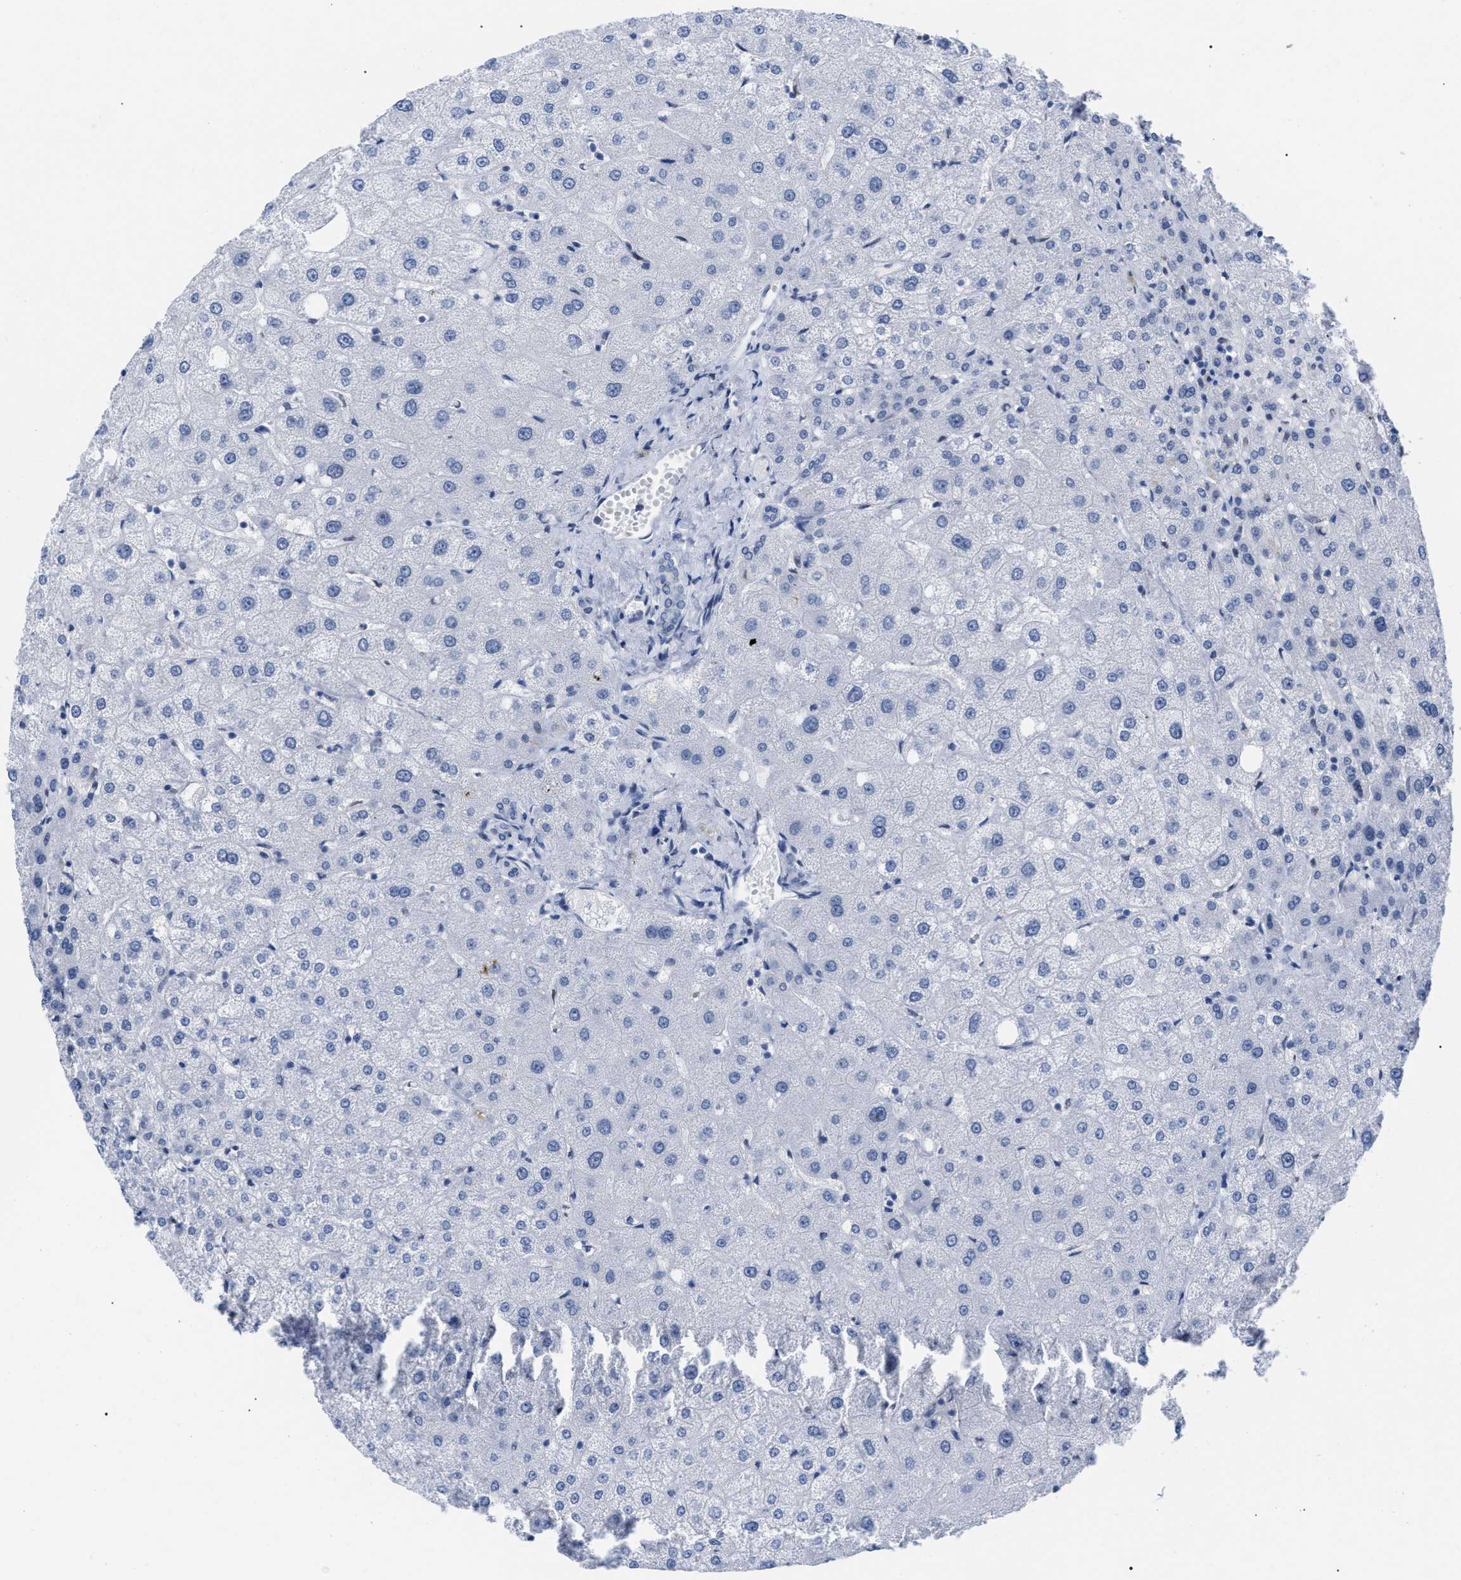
{"staining": {"intensity": "negative", "quantity": "none", "location": "none"}, "tissue": "liver", "cell_type": "Cholangiocytes", "image_type": "normal", "snomed": [{"axis": "morphology", "description": "Normal tissue, NOS"}, {"axis": "topography", "description": "Liver"}], "caption": "IHC image of benign human liver stained for a protein (brown), which exhibits no positivity in cholangiocytes.", "gene": "TPR", "patient": {"sex": "male", "age": 73}}